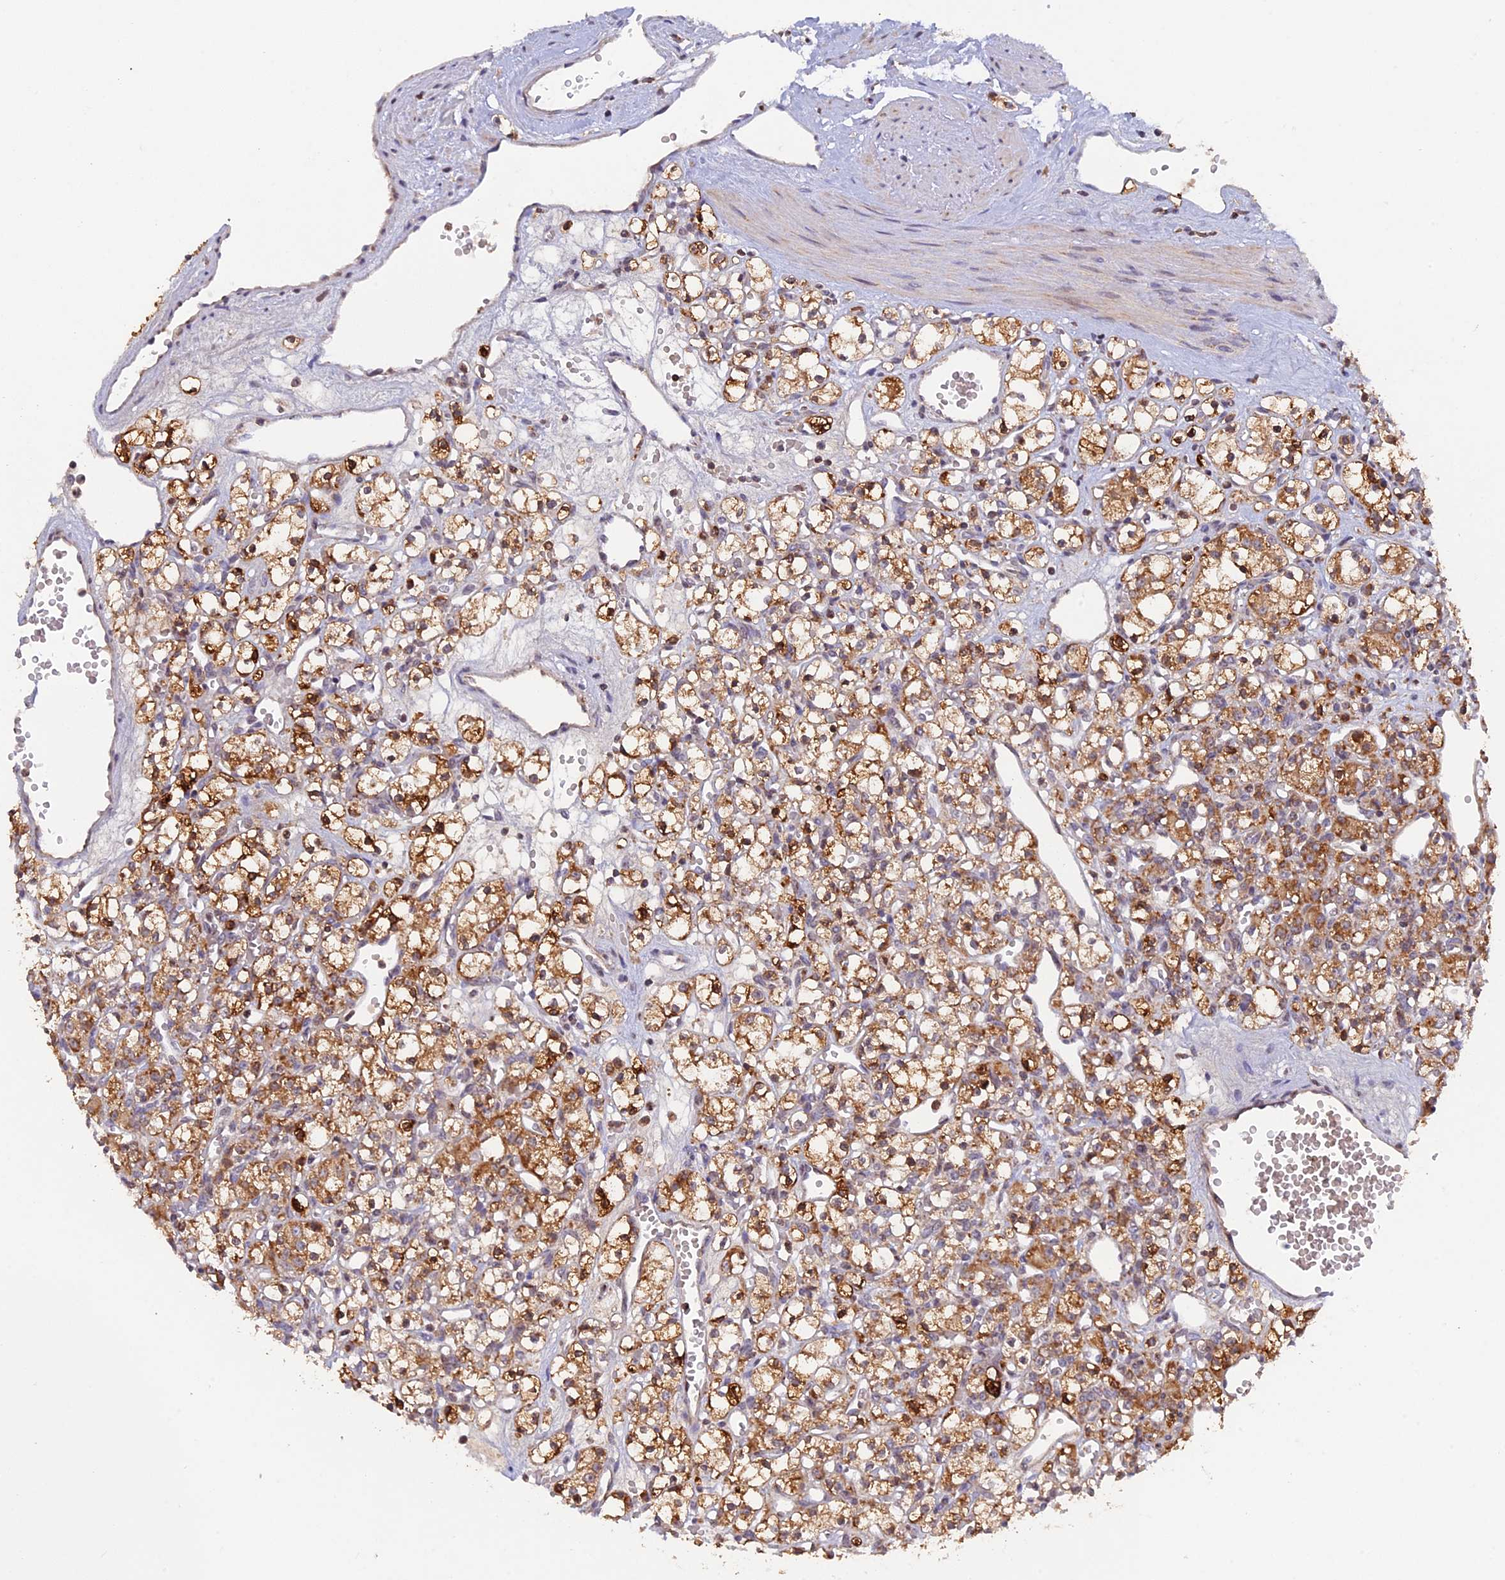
{"staining": {"intensity": "moderate", "quantity": ">75%", "location": "cytoplasmic/membranous"}, "tissue": "renal cancer", "cell_type": "Tumor cells", "image_type": "cancer", "snomed": [{"axis": "morphology", "description": "Adenocarcinoma, NOS"}, {"axis": "topography", "description": "Kidney"}], "caption": "Protein expression analysis of renal adenocarcinoma reveals moderate cytoplasmic/membranous positivity in approximately >75% of tumor cells.", "gene": "MPV17L", "patient": {"sex": "female", "age": 59}}